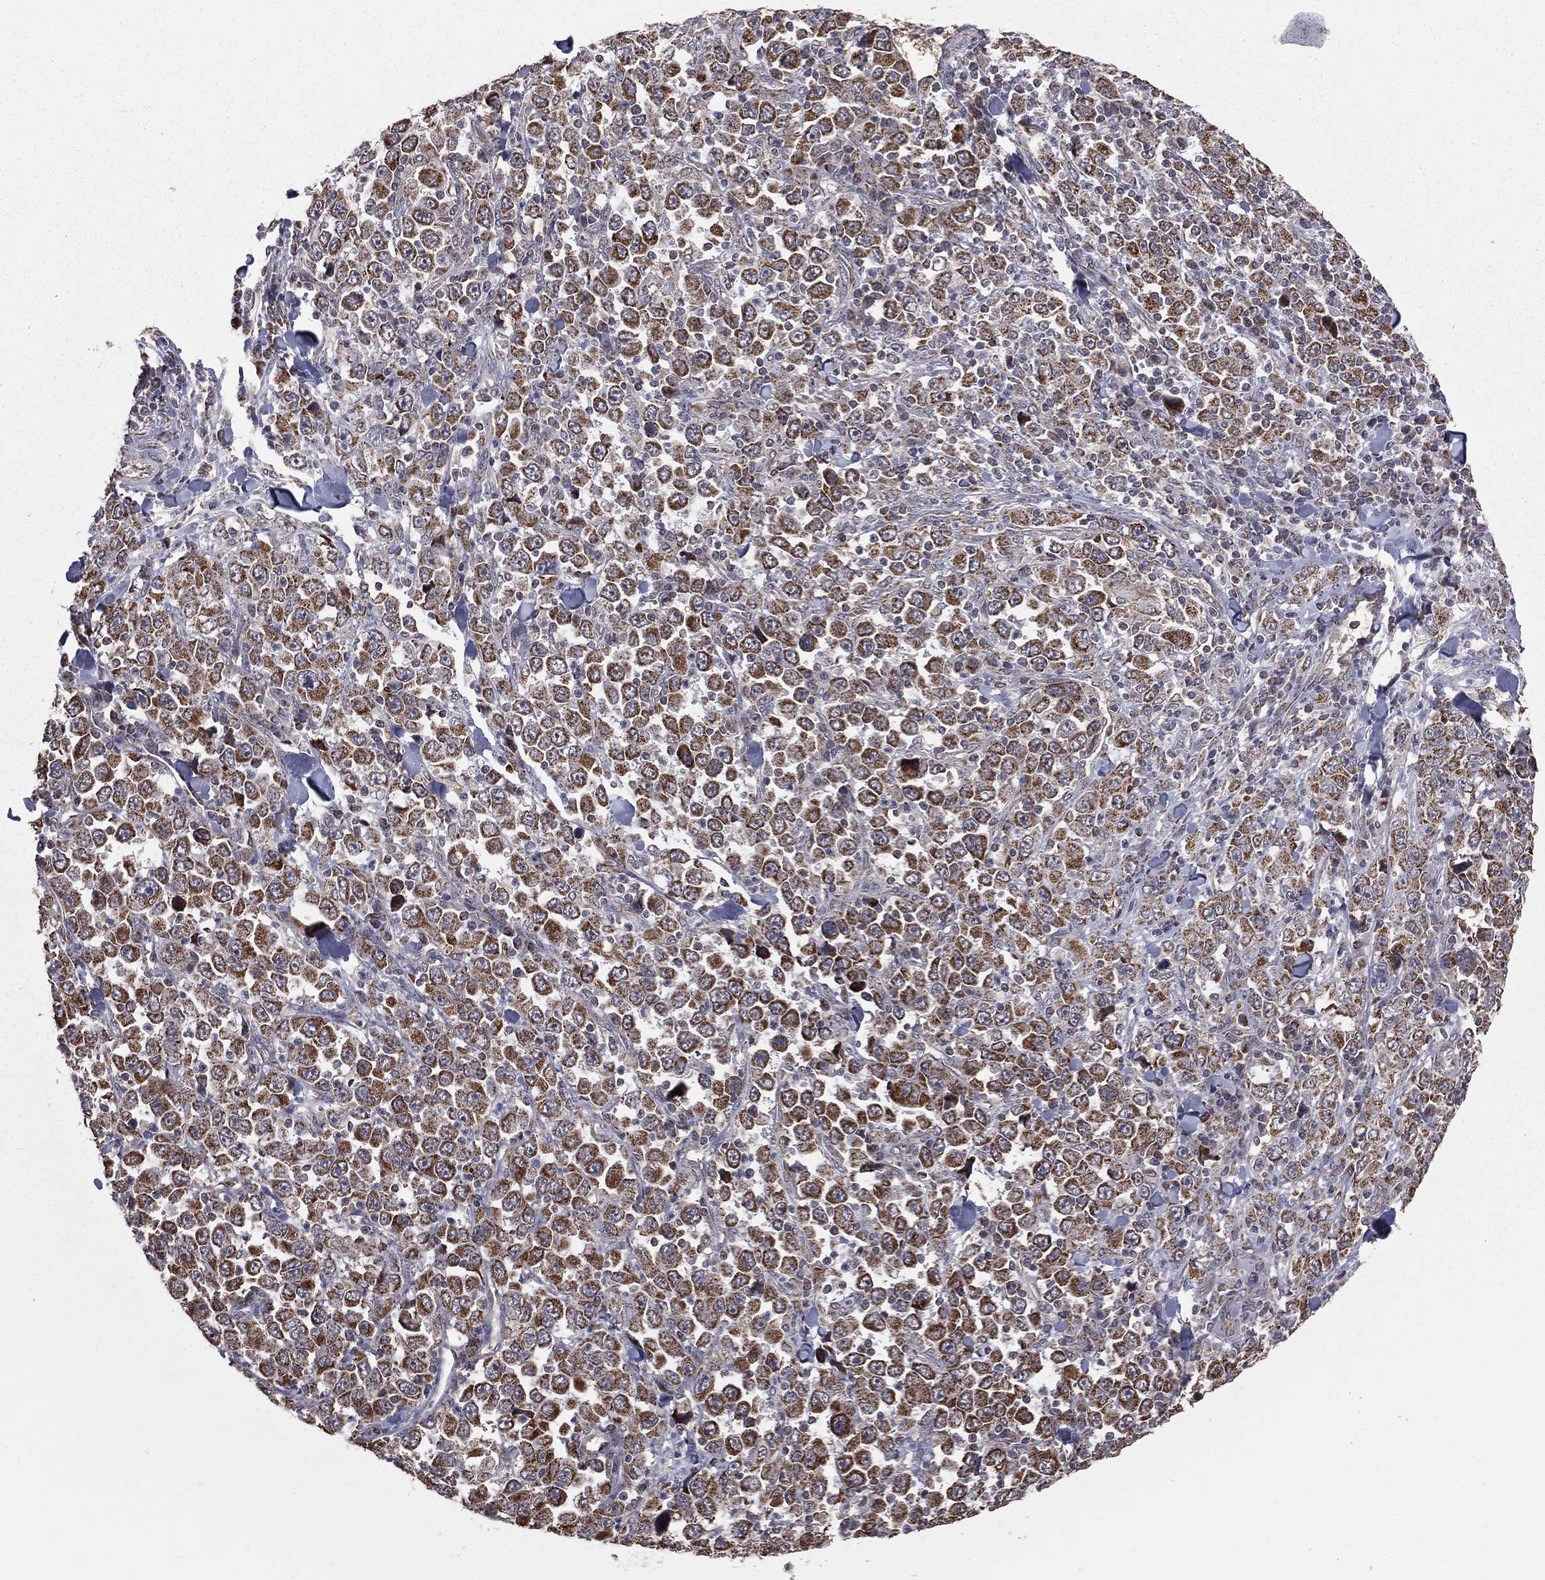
{"staining": {"intensity": "strong", "quantity": ">75%", "location": "cytoplasmic/membranous"}, "tissue": "stomach cancer", "cell_type": "Tumor cells", "image_type": "cancer", "snomed": [{"axis": "morphology", "description": "Normal tissue, NOS"}, {"axis": "morphology", "description": "Adenocarcinoma, NOS"}, {"axis": "topography", "description": "Stomach, upper"}, {"axis": "topography", "description": "Stomach"}], "caption": "Immunohistochemistry (IHC) (DAB) staining of human adenocarcinoma (stomach) reveals strong cytoplasmic/membranous protein expression in approximately >75% of tumor cells.", "gene": "MRPL46", "patient": {"sex": "male", "age": 59}}